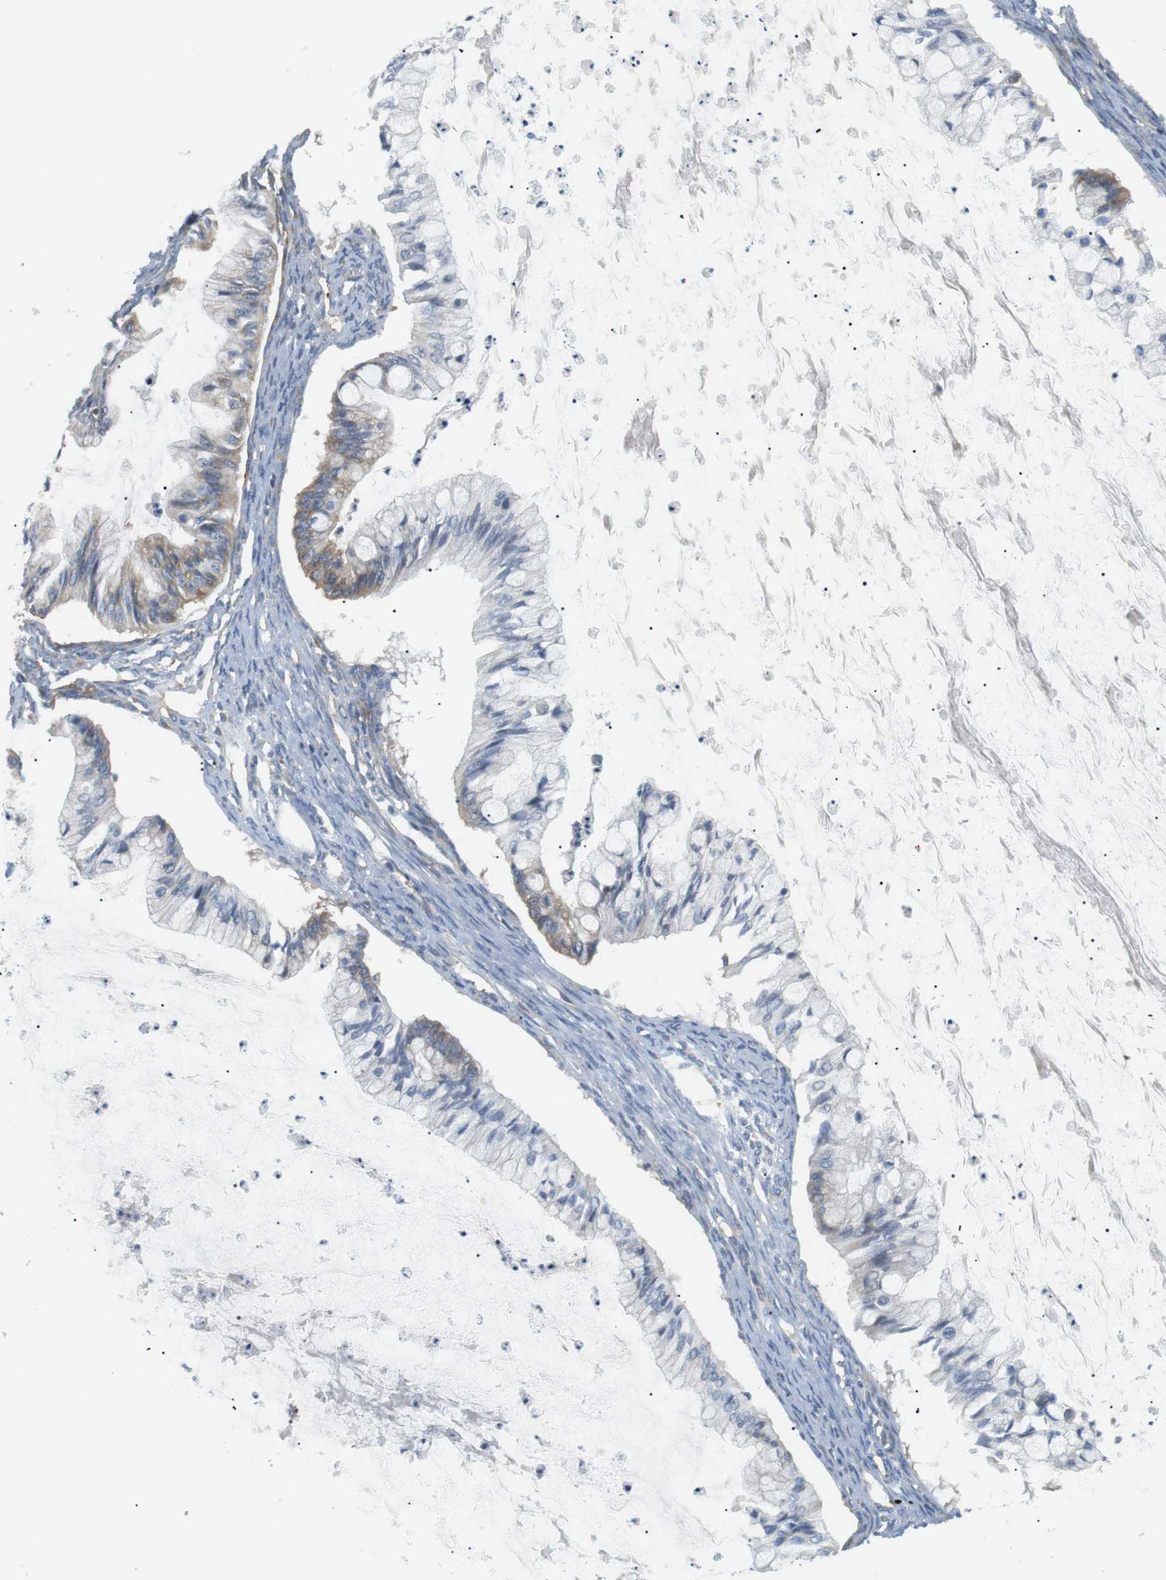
{"staining": {"intensity": "moderate", "quantity": "25%-75%", "location": "cytoplasmic/membranous"}, "tissue": "ovarian cancer", "cell_type": "Tumor cells", "image_type": "cancer", "snomed": [{"axis": "morphology", "description": "Cystadenocarcinoma, mucinous, NOS"}, {"axis": "topography", "description": "Ovary"}], "caption": "A medium amount of moderate cytoplasmic/membranous expression is seen in approximately 25%-75% of tumor cells in ovarian cancer (mucinous cystadenocarcinoma) tissue. Using DAB (brown) and hematoxylin (blue) stains, captured at high magnification using brightfield microscopy.", "gene": "TMEM200A", "patient": {"sex": "female", "age": 57}}